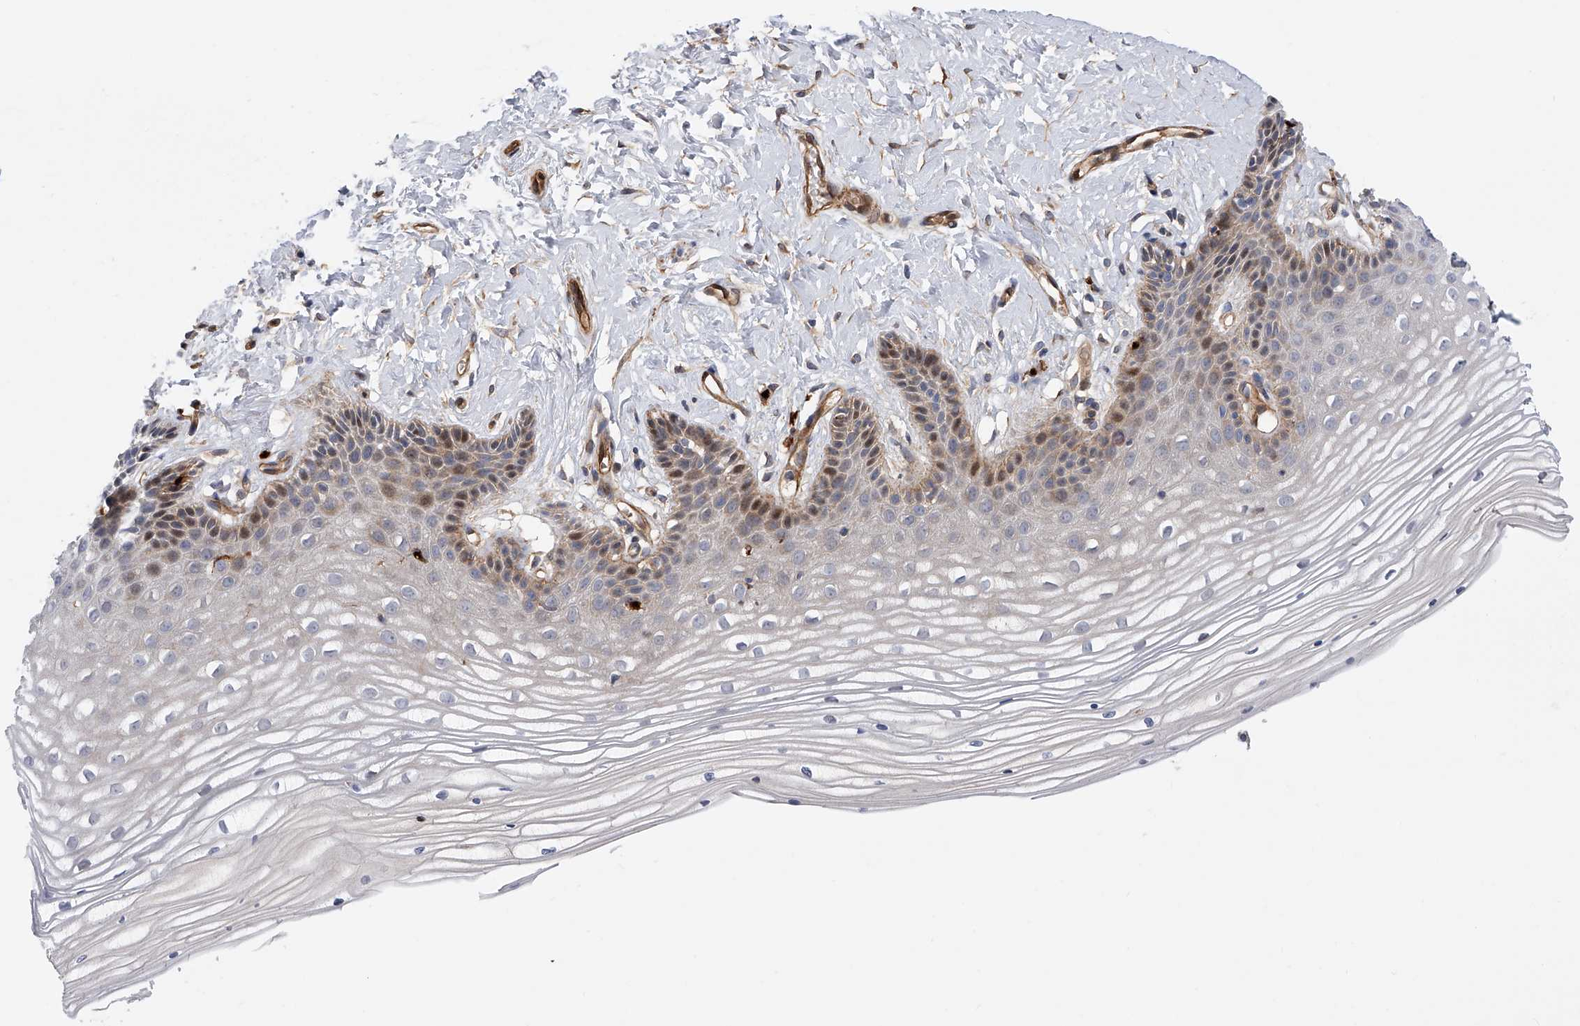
{"staining": {"intensity": "moderate", "quantity": "<25%", "location": "cytoplasmic/membranous,nuclear"}, "tissue": "vagina", "cell_type": "Squamous epithelial cells", "image_type": "normal", "snomed": [{"axis": "morphology", "description": "Normal tissue, NOS"}, {"axis": "topography", "description": "Vagina"}, {"axis": "topography", "description": "Cervix"}], "caption": "The immunohistochemical stain labels moderate cytoplasmic/membranous,nuclear staining in squamous epithelial cells of unremarkable vagina.", "gene": "PDSS2", "patient": {"sex": "female", "age": 40}}